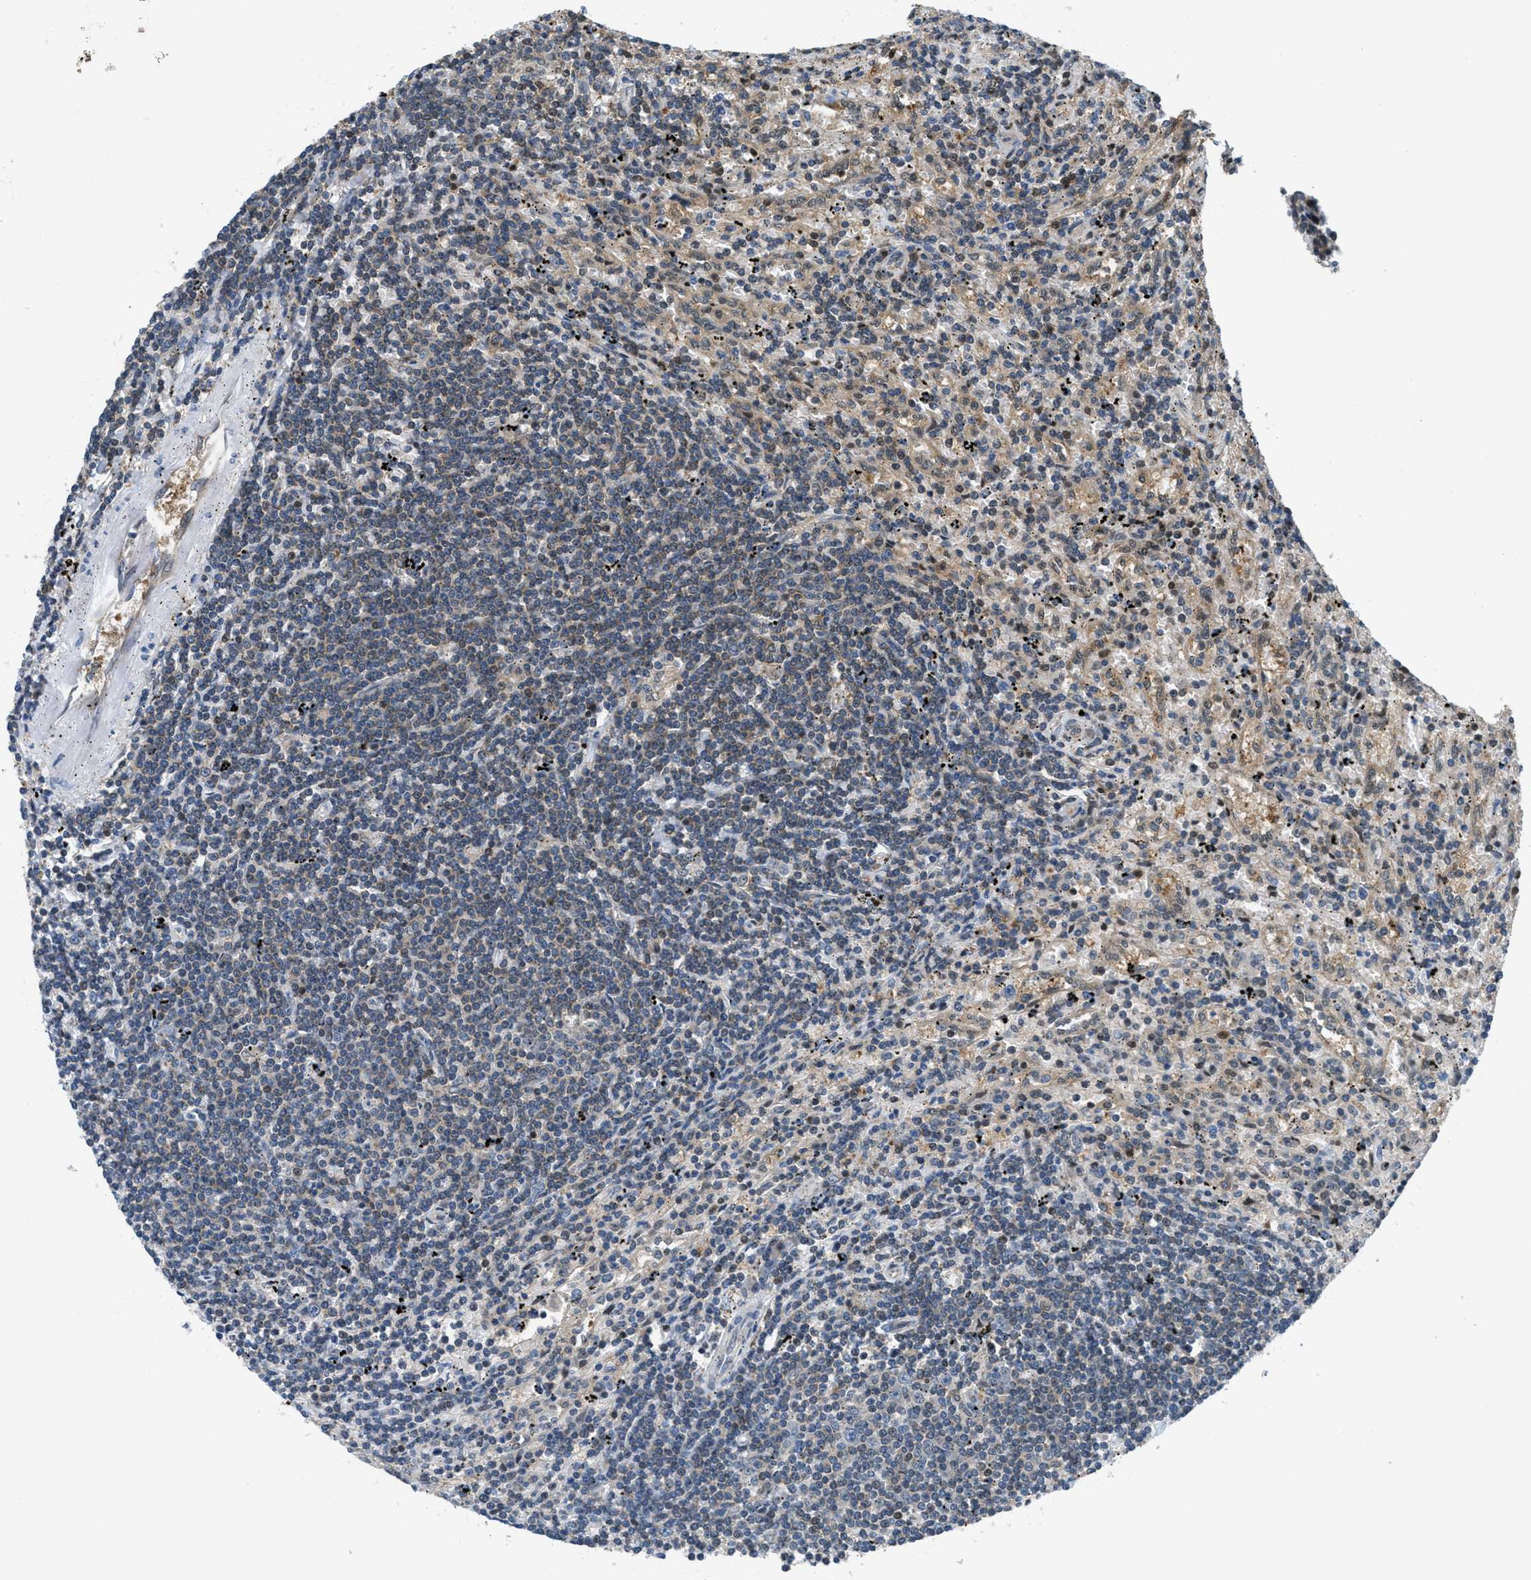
{"staining": {"intensity": "weak", "quantity": "25%-75%", "location": "cytoplasmic/membranous"}, "tissue": "lymphoma", "cell_type": "Tumor cells", "image_type": "cancer", "snomed": [{"axis": "morphology", "description": "Malignant lymphoma, non-Hodgkin's type, Low grade"}, {"axis": "topography", "description": "Spleen"}], "caption": "Immunohistochemical staining of human low-grade malignant lymphoma, non-Hodgkin's type demonstrates low levels of weak cytoplasmic/membranous expression in about 25%-75% of tumor cells.", "gene": "PIP5K1C", "patient": {"sex": "male", "age": 76}}